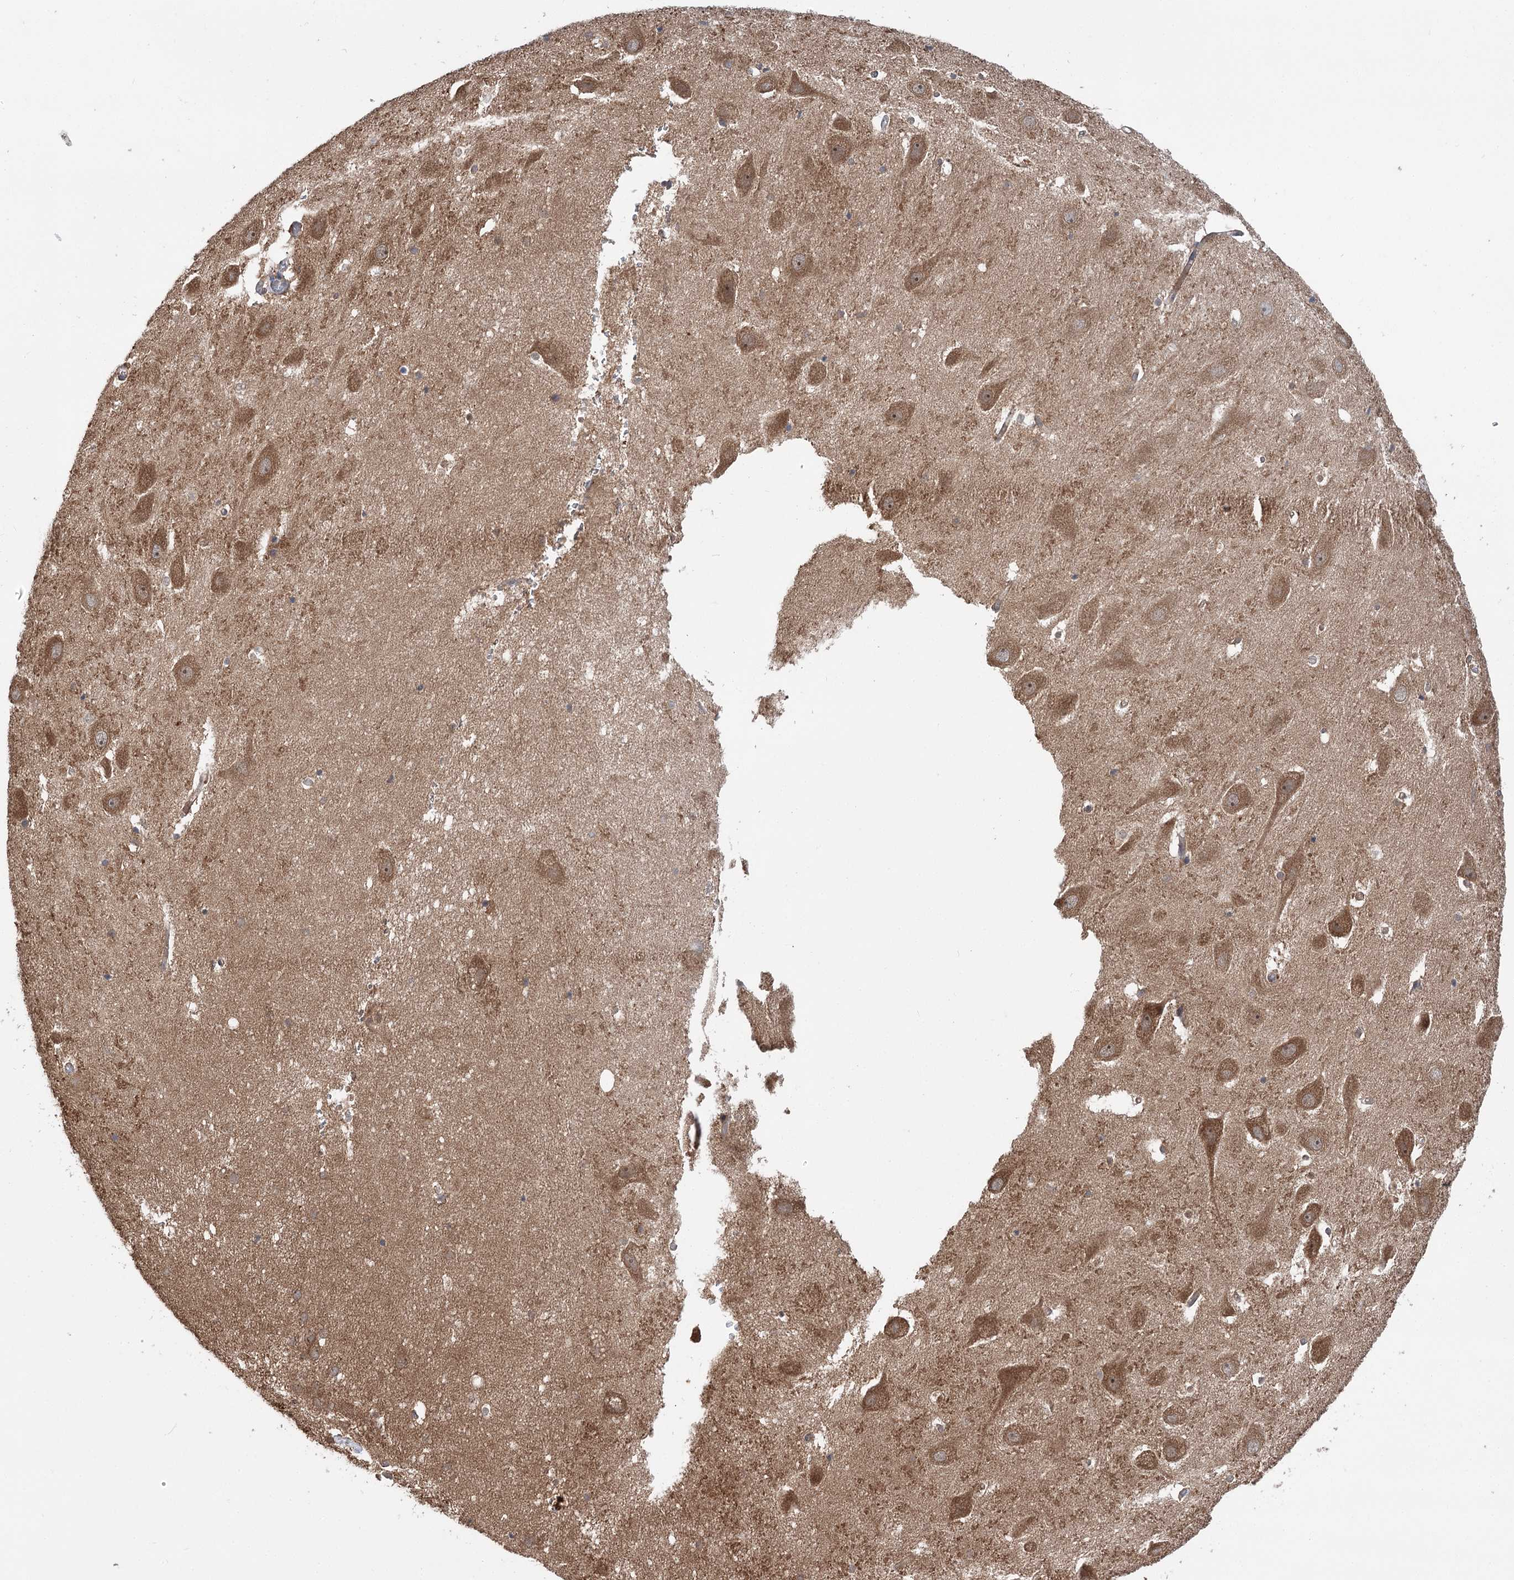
{"staining": {"intensity": "negative", "quantity": "none", "location": "none"}, "tissue": "hippocampus", "cell_type": "Glial cells", "image_type": "normal", "snomed": [{"axis": "morphology", "description": "Normal tissue, NOS"}, {"axis": "topography", "description": "Hippocampus"}], "caption": "The micrograph shows no significant staining in glial cells of hippocampus.", "gene": "VPS37B", "patient": {"sex": "female", "age": 52}}